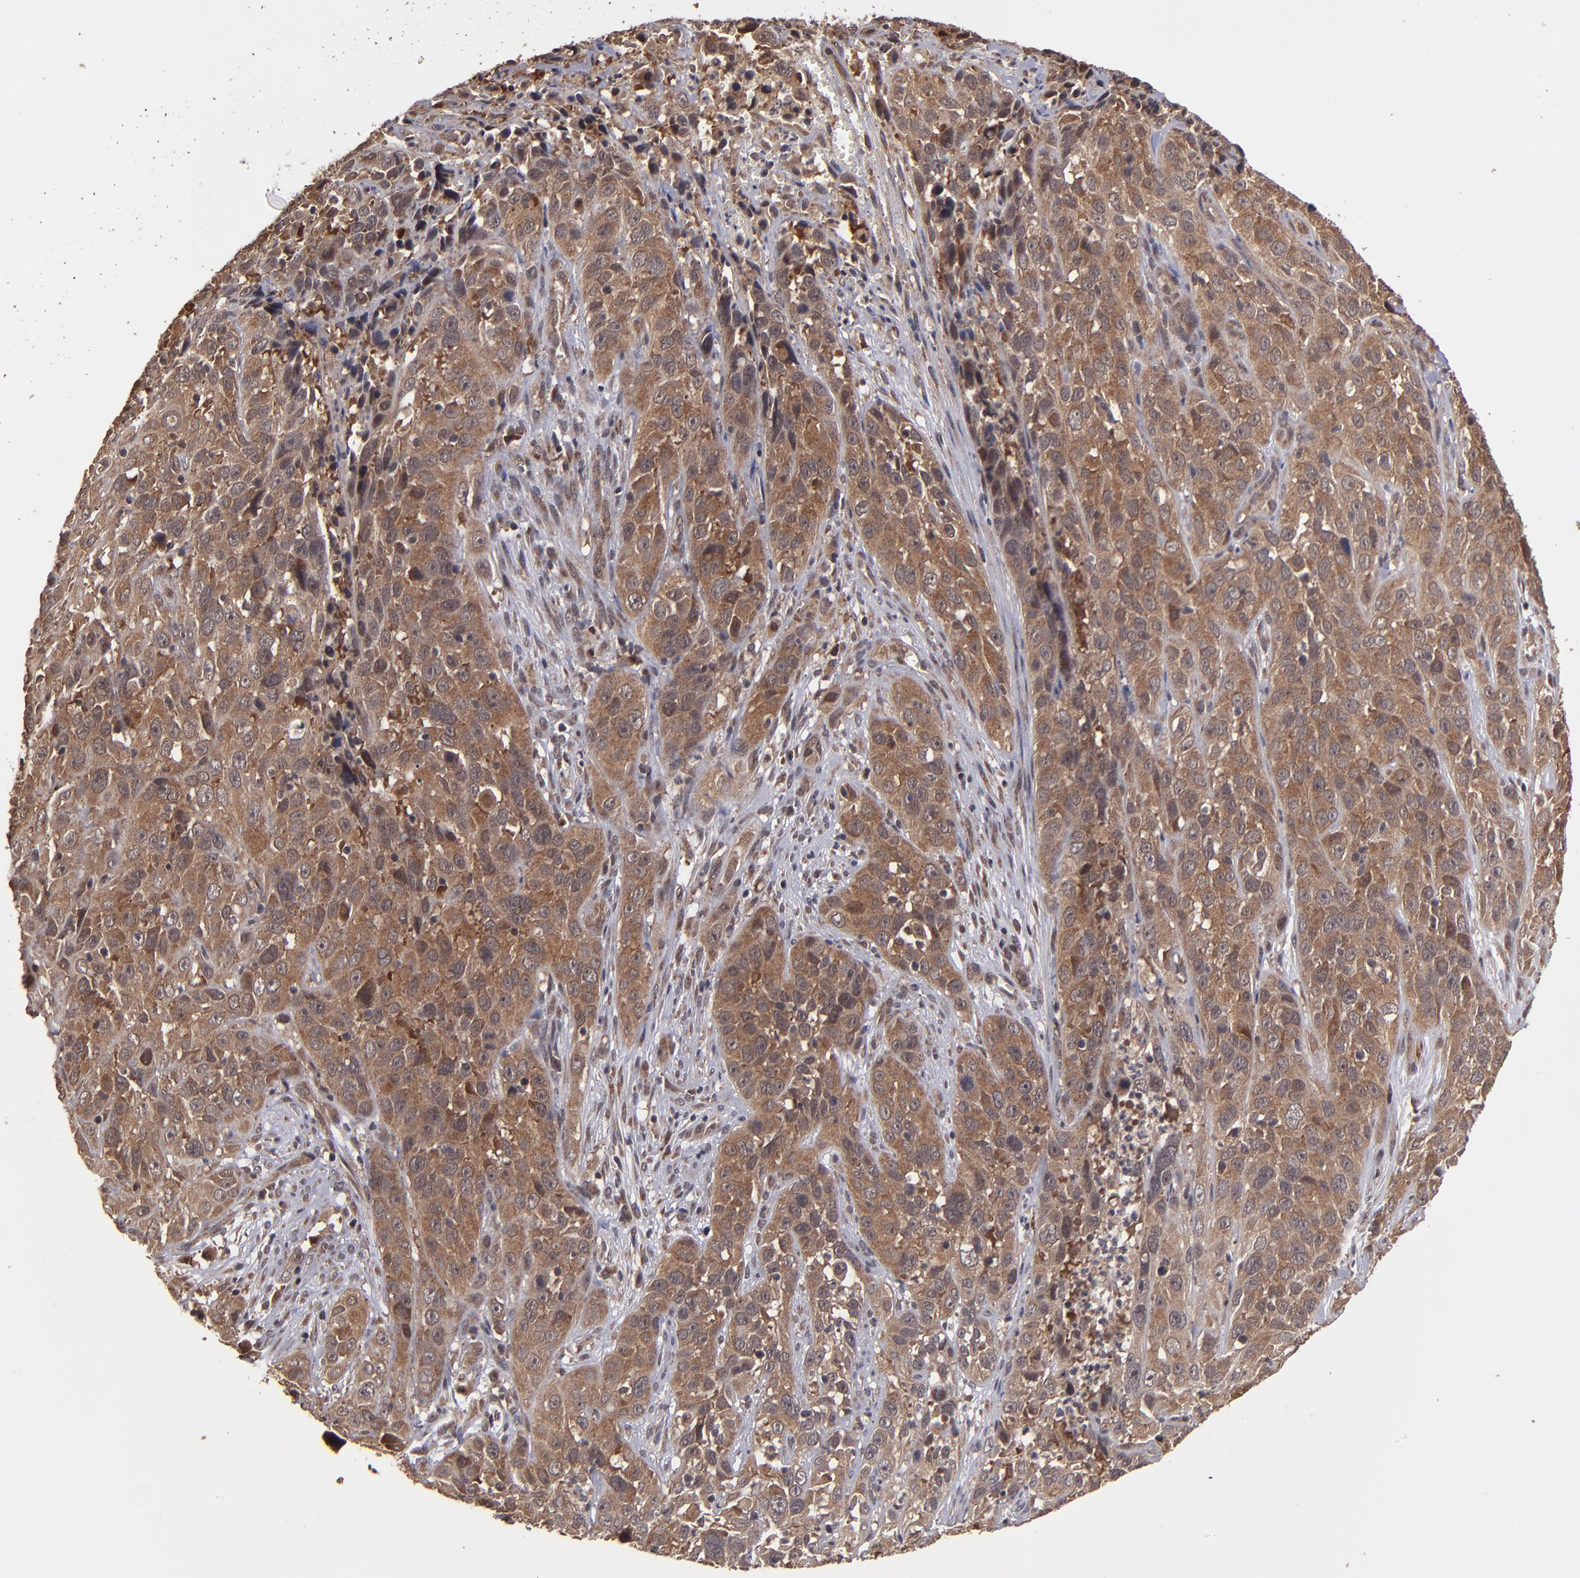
{"staining": {"intensity": "strong", "quantity": ">75%", "location": "cytoplasmic/membranous"}, "tissue": "cervical cancer", "cell_type": "Tumor cells", "image_type": "cancer", "snomed": [{"axis": "morphology", "description": "Squamous cell carcinoma, NOS"}, {"axis": "topography", "description": "Cervix"}], "caption": "An immunohistochemistry histopathology image of neoplastic tissue is shown. Protein staining in brown labels strong cytoplasmic/membranous positivity in cervical squamous cell carcinoma within tumor cells.", "gene": "NFE2L2", "patient": {"sex": "female", "age": 32}}